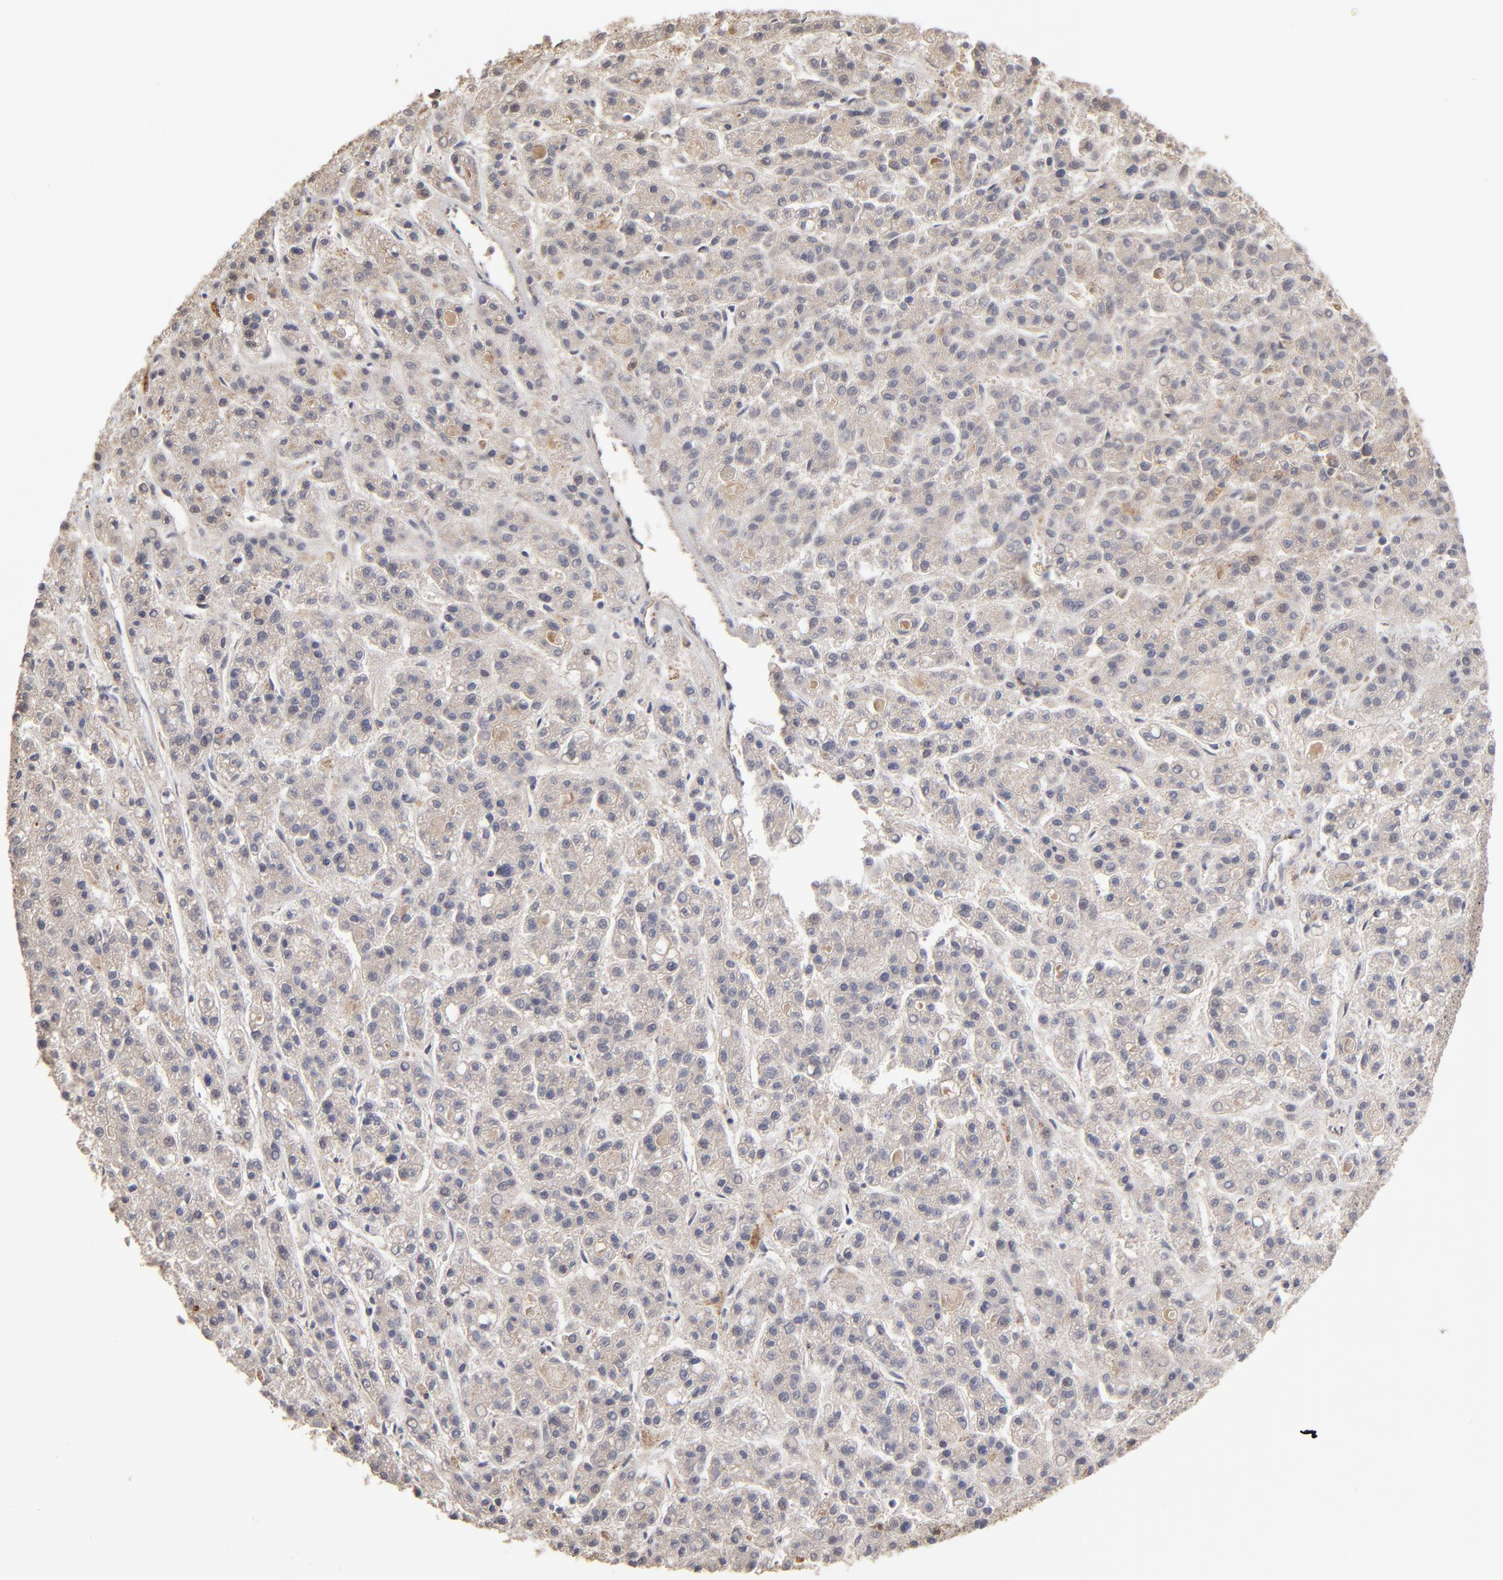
{"staining": {"intensity": "negative", "quantity": "none", "location": "none"}, "tissue": "liver cancer", "cell_type": "Tumor cells", "image_type": "cancer", "snomed": [{"axis": "morphology", "description": "Carcinoma, Hepatocellular, NOS"}, {"axis": "topography", "description": "Liver"}], "caption": "Tumor cells show no significant positivity in liver cancer (hepatocellular carcinoma).", "gene": "ASB8", "patient": {"sex": "male", "age": 70}}